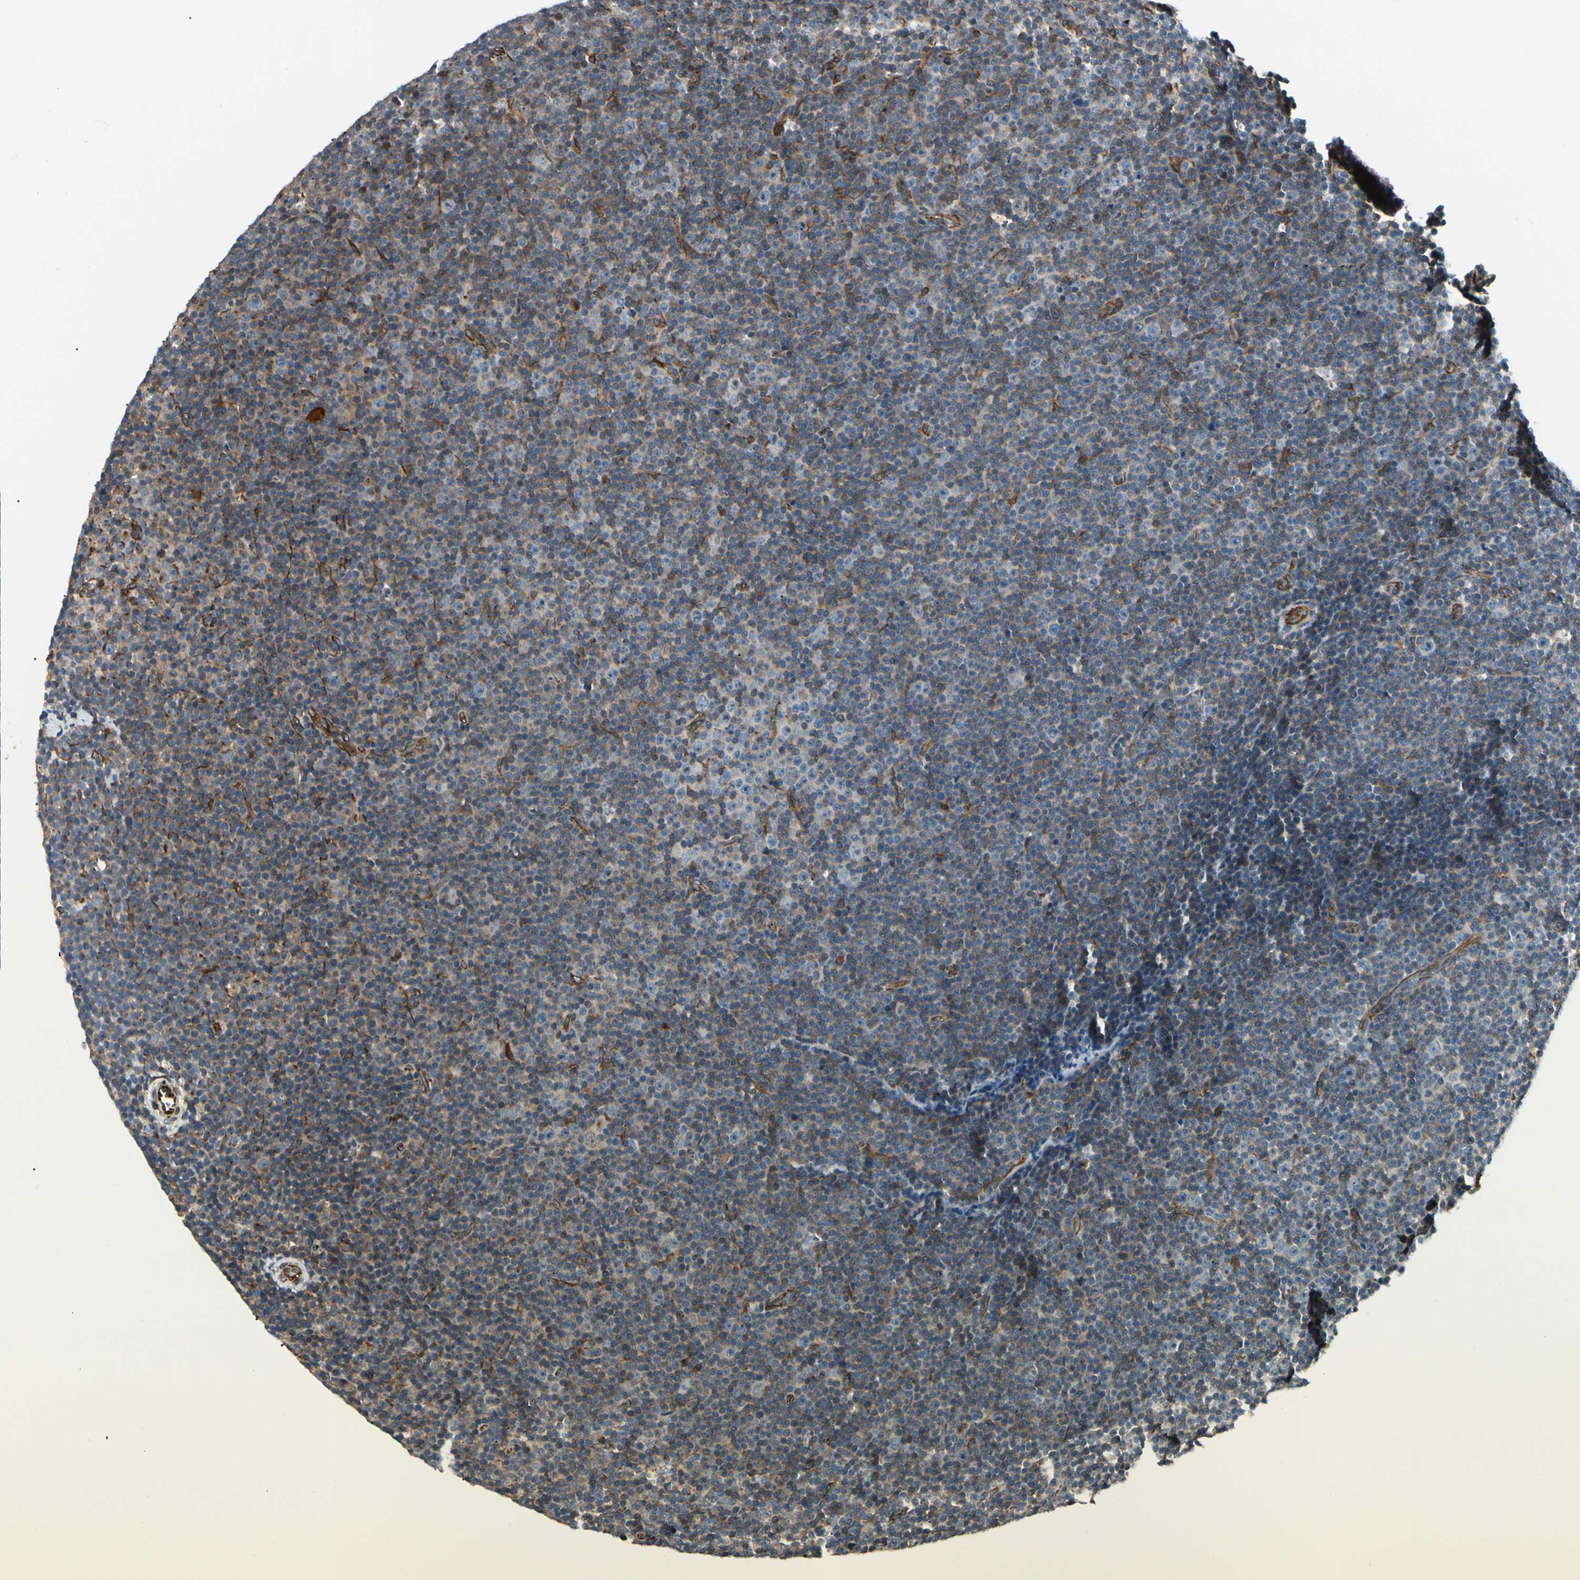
{"staining": {"intensity": "negative", "quantity": "none", "location": "none"}, "tissue": "lymphoma", "cell_type": "Tumor cells", "image_type": "cancer", "snomed": [{"axis": "morphology", "description": "Malignant lymphoma, non-Hodgkin's type, Low grade"}, {"axis": "topography", "description": "Lymph node"}], "caption": "Tumor cells show no significant protein expression in malignant lymphoma, non-Hodgkin's type (low-grade).", "gene": "FTH1", "patient": {"sex": "female", "age": 67}}